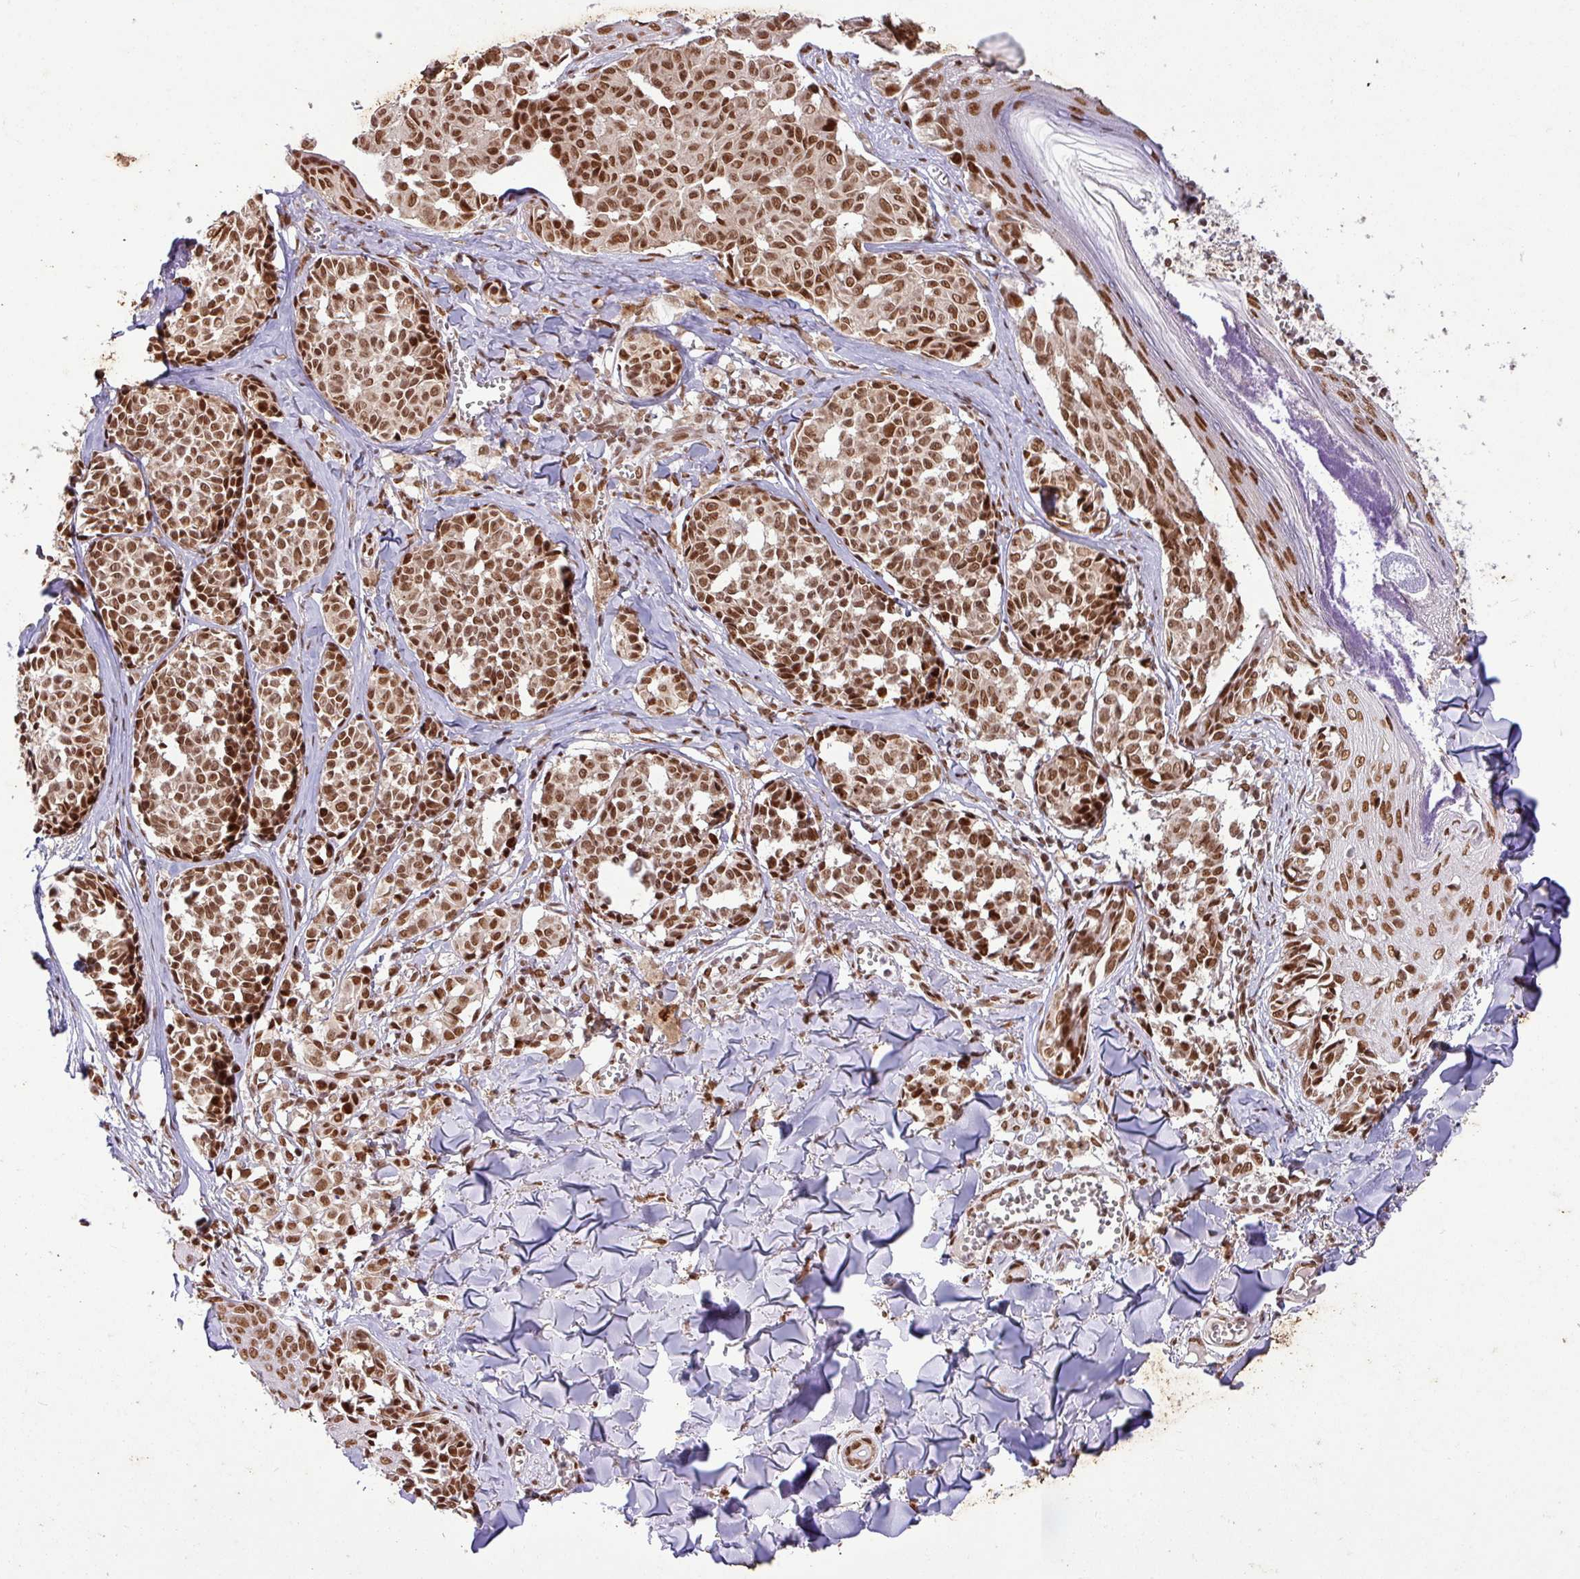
{"staining": {"intensity": "strong", "quantity": ">75%", "location": "nuclear"}, "tissue": "melanoma", "cell_type": "Tumor cells", "image_type": "cancer", "snomed": [{"axis": "morphology", "description": "Malignant melanoma, NOS"}, {"axis": "topography", "description": "Skin"}], "caption": "Strong nuclear expression for a protein is identified in about >75% of tumor cells of melanoma using IHC.", "gene": "SRSF2", "patient": {"sex": "female", "age": 43}}